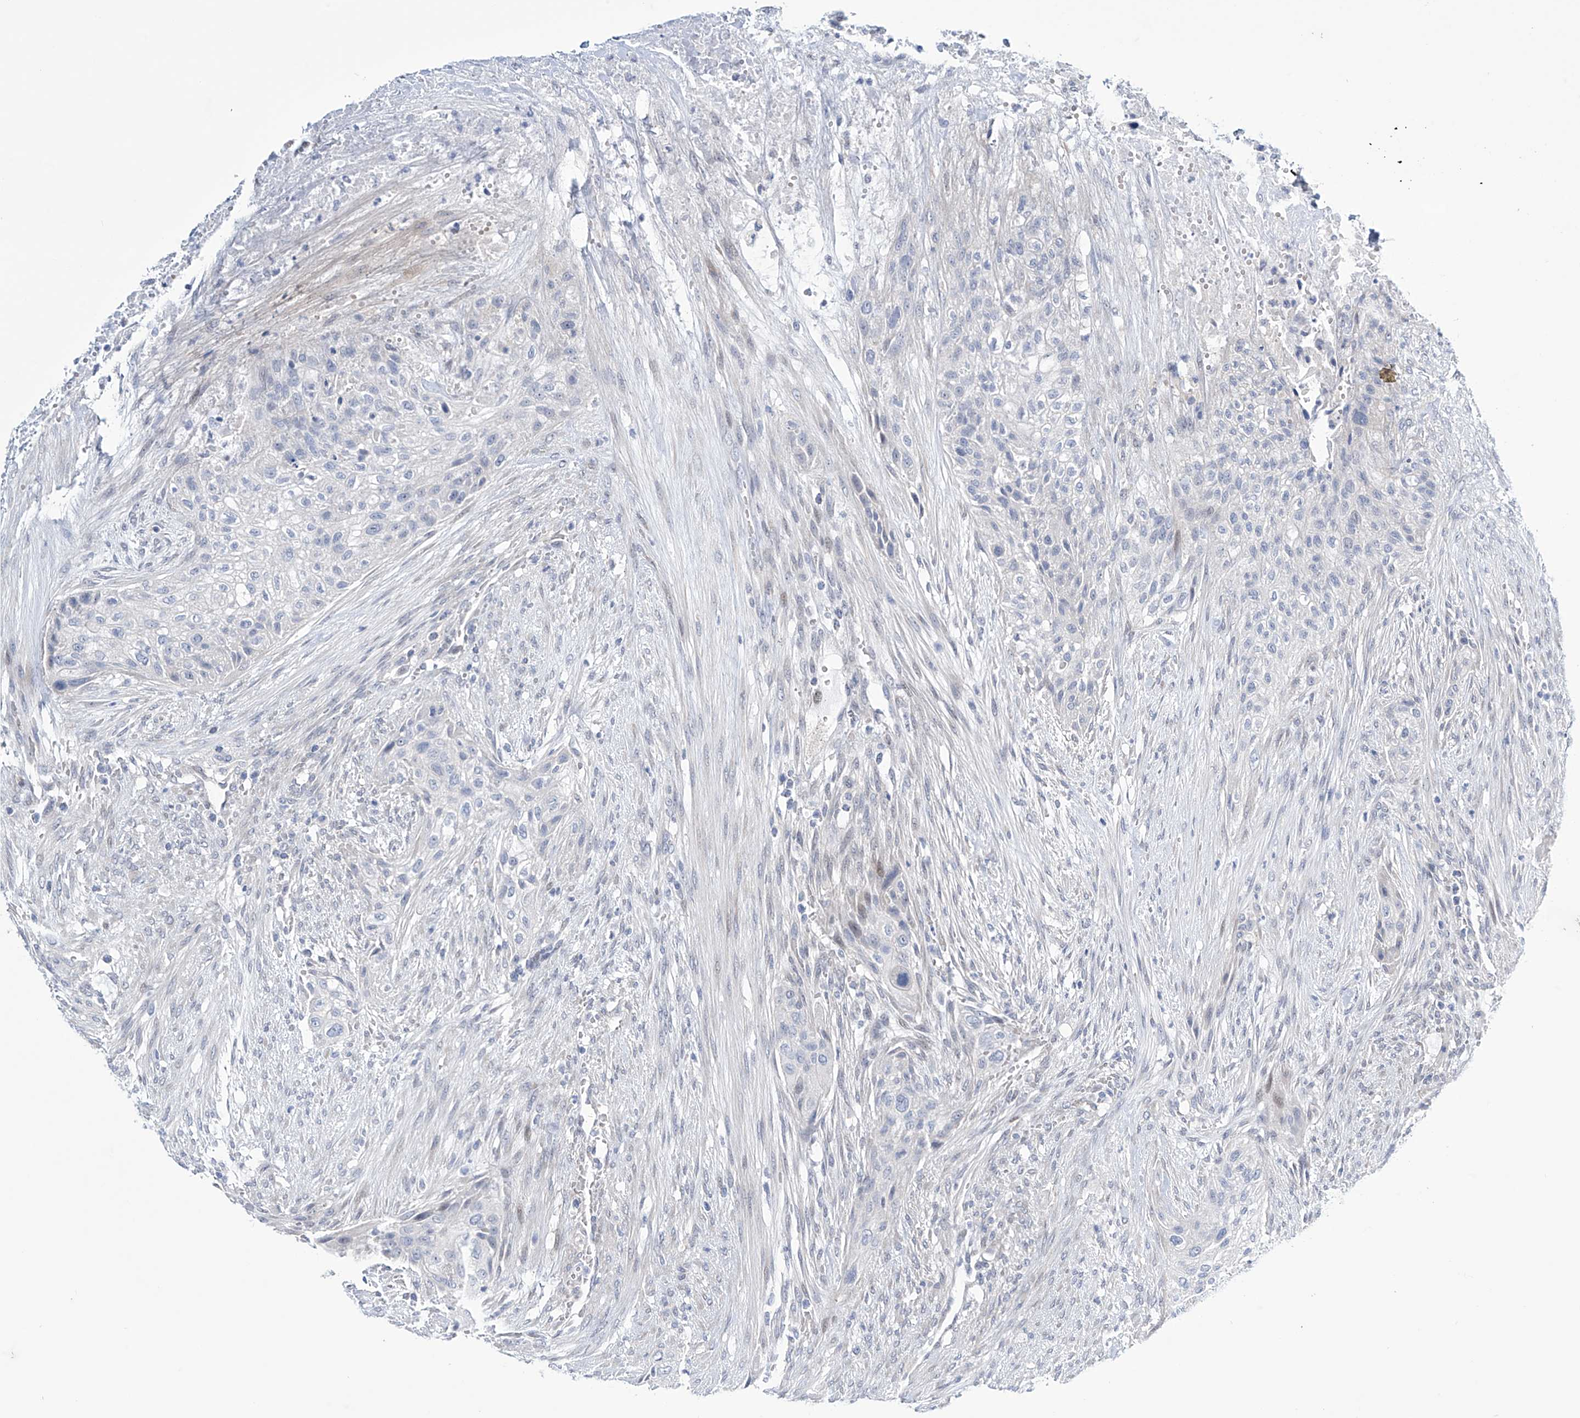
{"staining": {"intensity": "negative", "quantity": "none", "location": "none"}, "tissue": "urothelial cancer", "cell_type": "Tumor cells", "image_type": "cancer", "snomed": [{"axis": "morphology", "description": "Urothelial carcinoma, High grade"}, {"axis": "topography", "description": "Urinary bladder"}], "caption": "Protein analysis of urothelial cancer demonstrates no significant staining in tumor cells.", "gene": "TRIM60", "patient": {"sex": "male", "age": 35}}